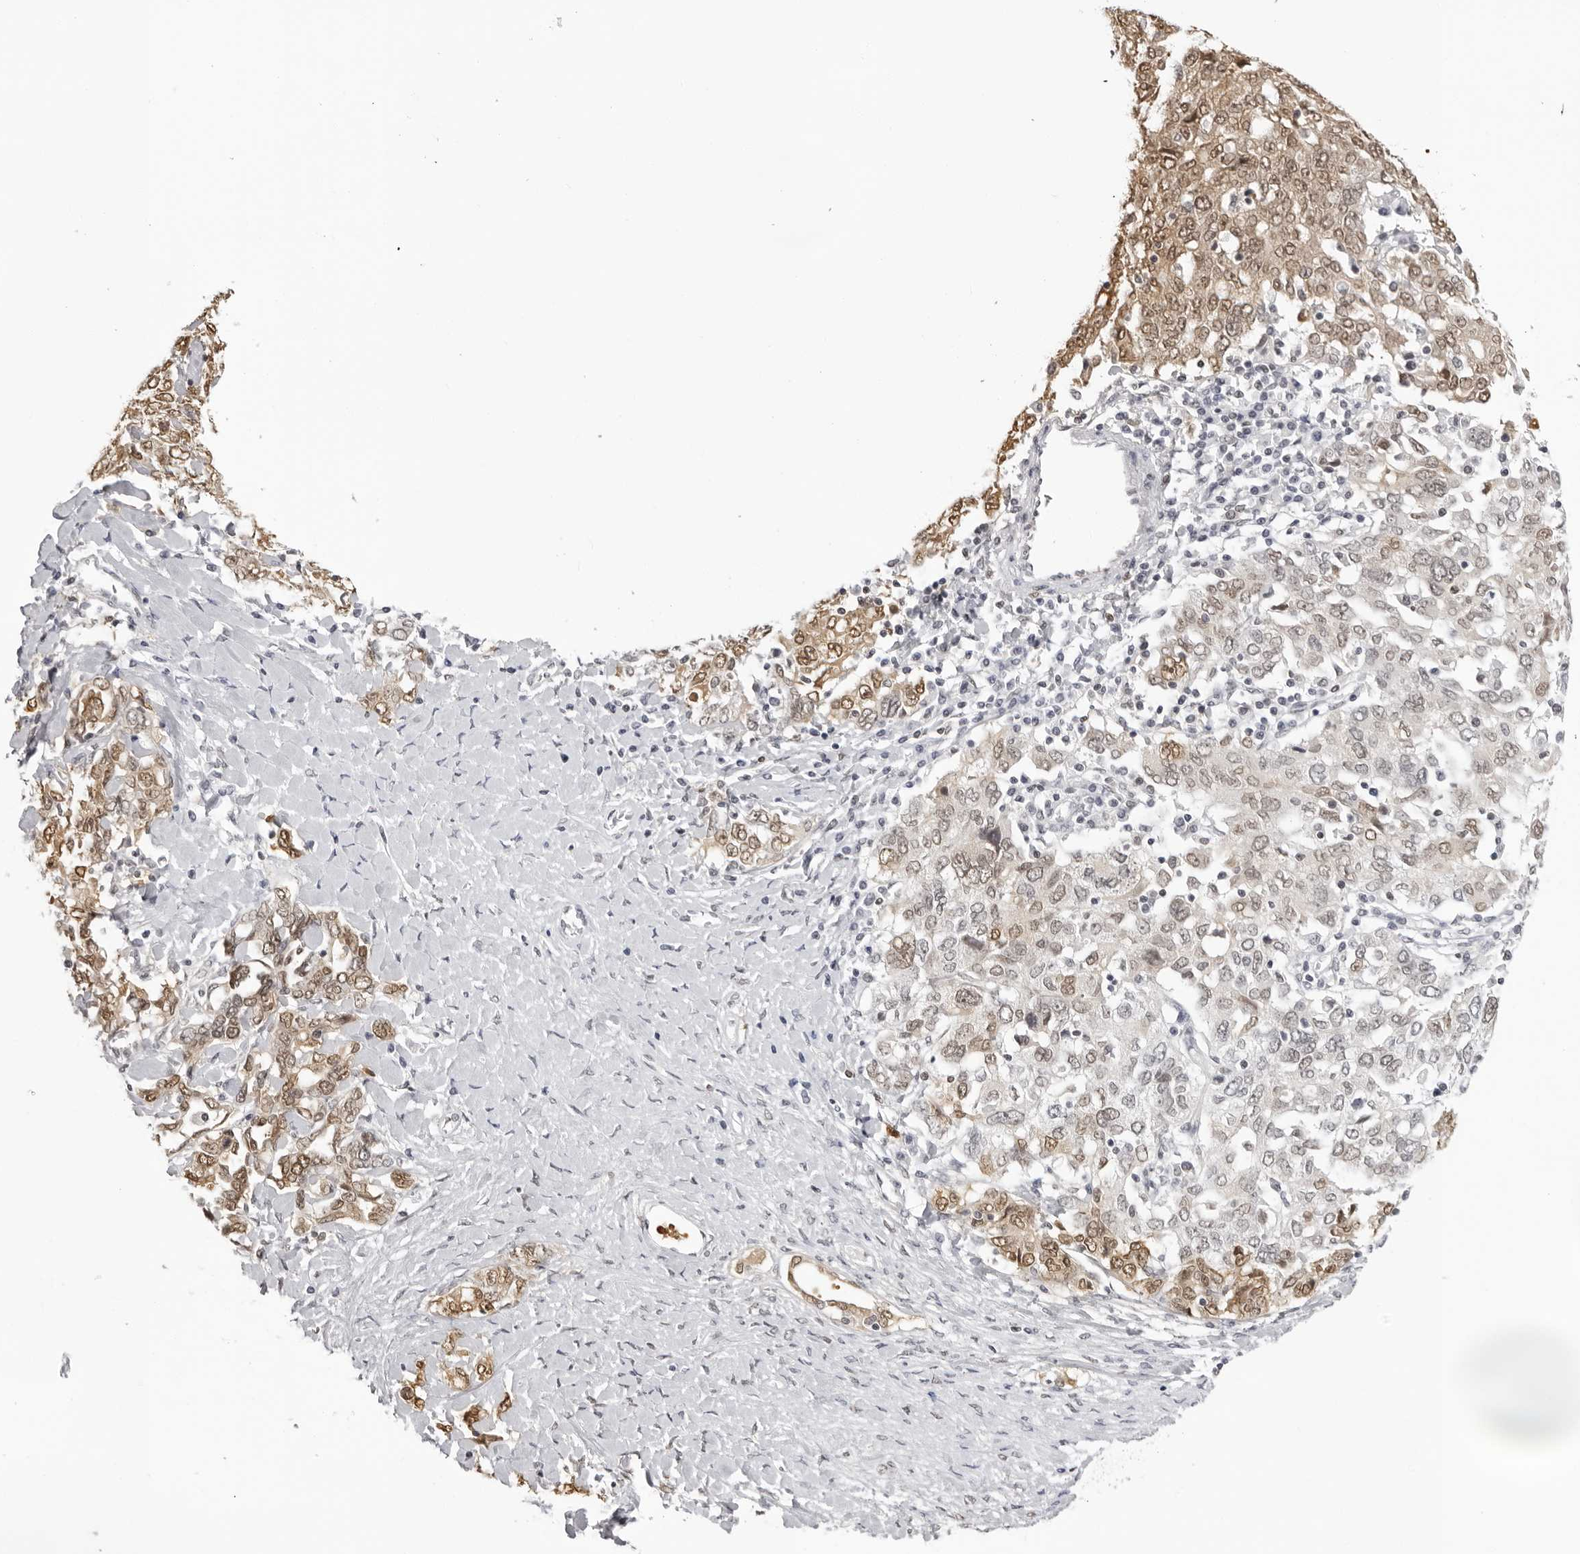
{"staining": {"intensity": "moderate", "quantity": ">75%", "location": "nuclear"}, "tissue": "ovarian cancer", "cell_type": "Tumor cells", "image_type": "cancer", "snomed": [{"axis": "morphology", "description": "Carcinoma, endometroid"}, {"axis": "topography", "description": "Ovary"}], "caption": "DAB immunohistochemical staining of ovarian cancer reveals moderate nuclear protein staining in about >75% of tumor cells.", "gene": "HSPA4", "patient": {"sex": "female", "age": 62}}